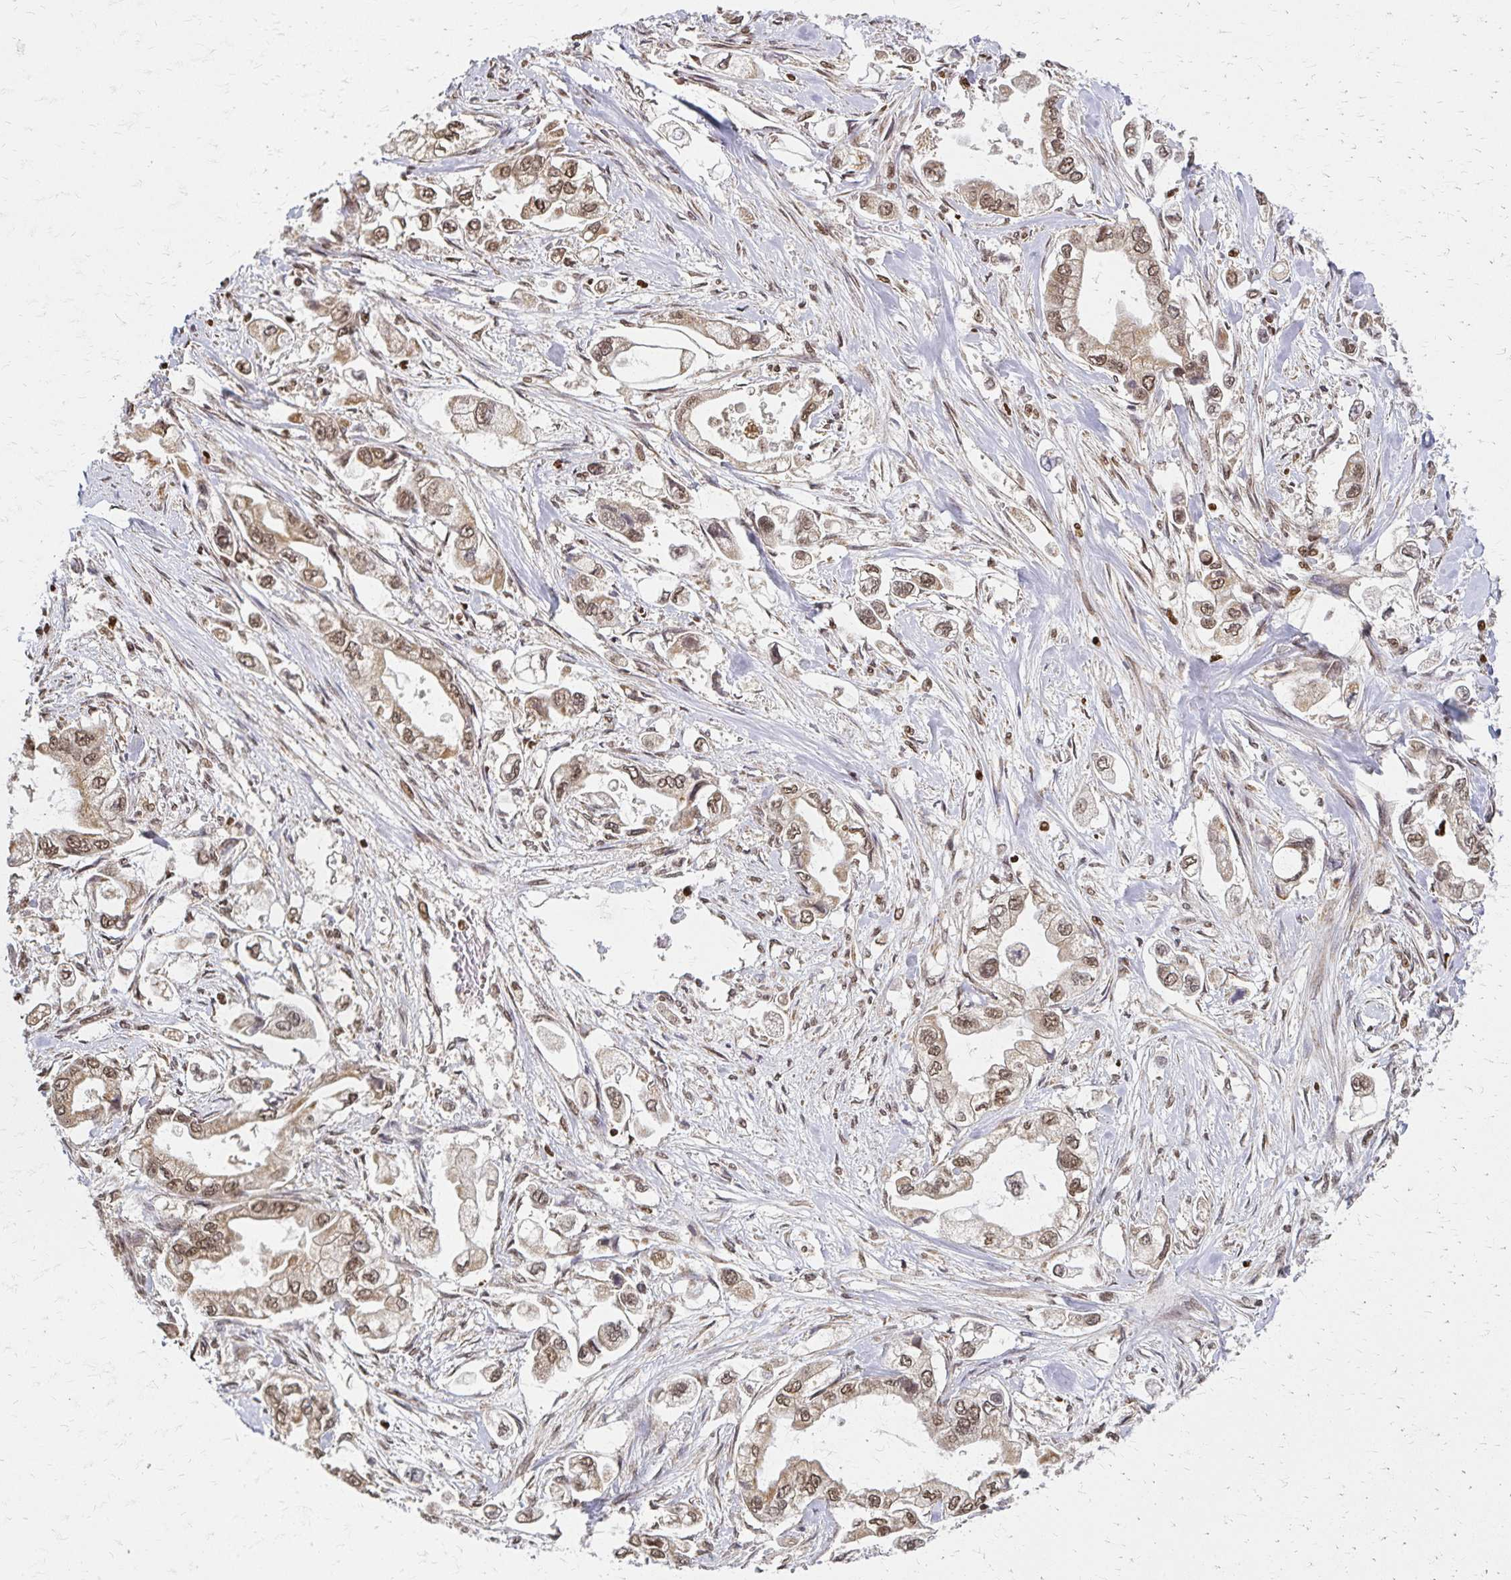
{"staining": {"intensity": "moderate", "quantity": ">75%", "location": "cytoplasmic/membranous,nuclear"}, "tissue": "stomach cancer", "cell_type": "Tumor cells", "image_type": "cancer", "snomed": [{"axis": "morphology", "description": "Adenocarcinoma, NOS"}, {"axis": "topography", "description": "Stomach"}], "caption": "Tumor cells reveal medium levels of moderate cytoplasmic/membranous and nuclear expression in about >75% of cells in stomach adenocarcinoma.", "gene": "HOXA9", "patient": {"sex": "male", "age": 62}}